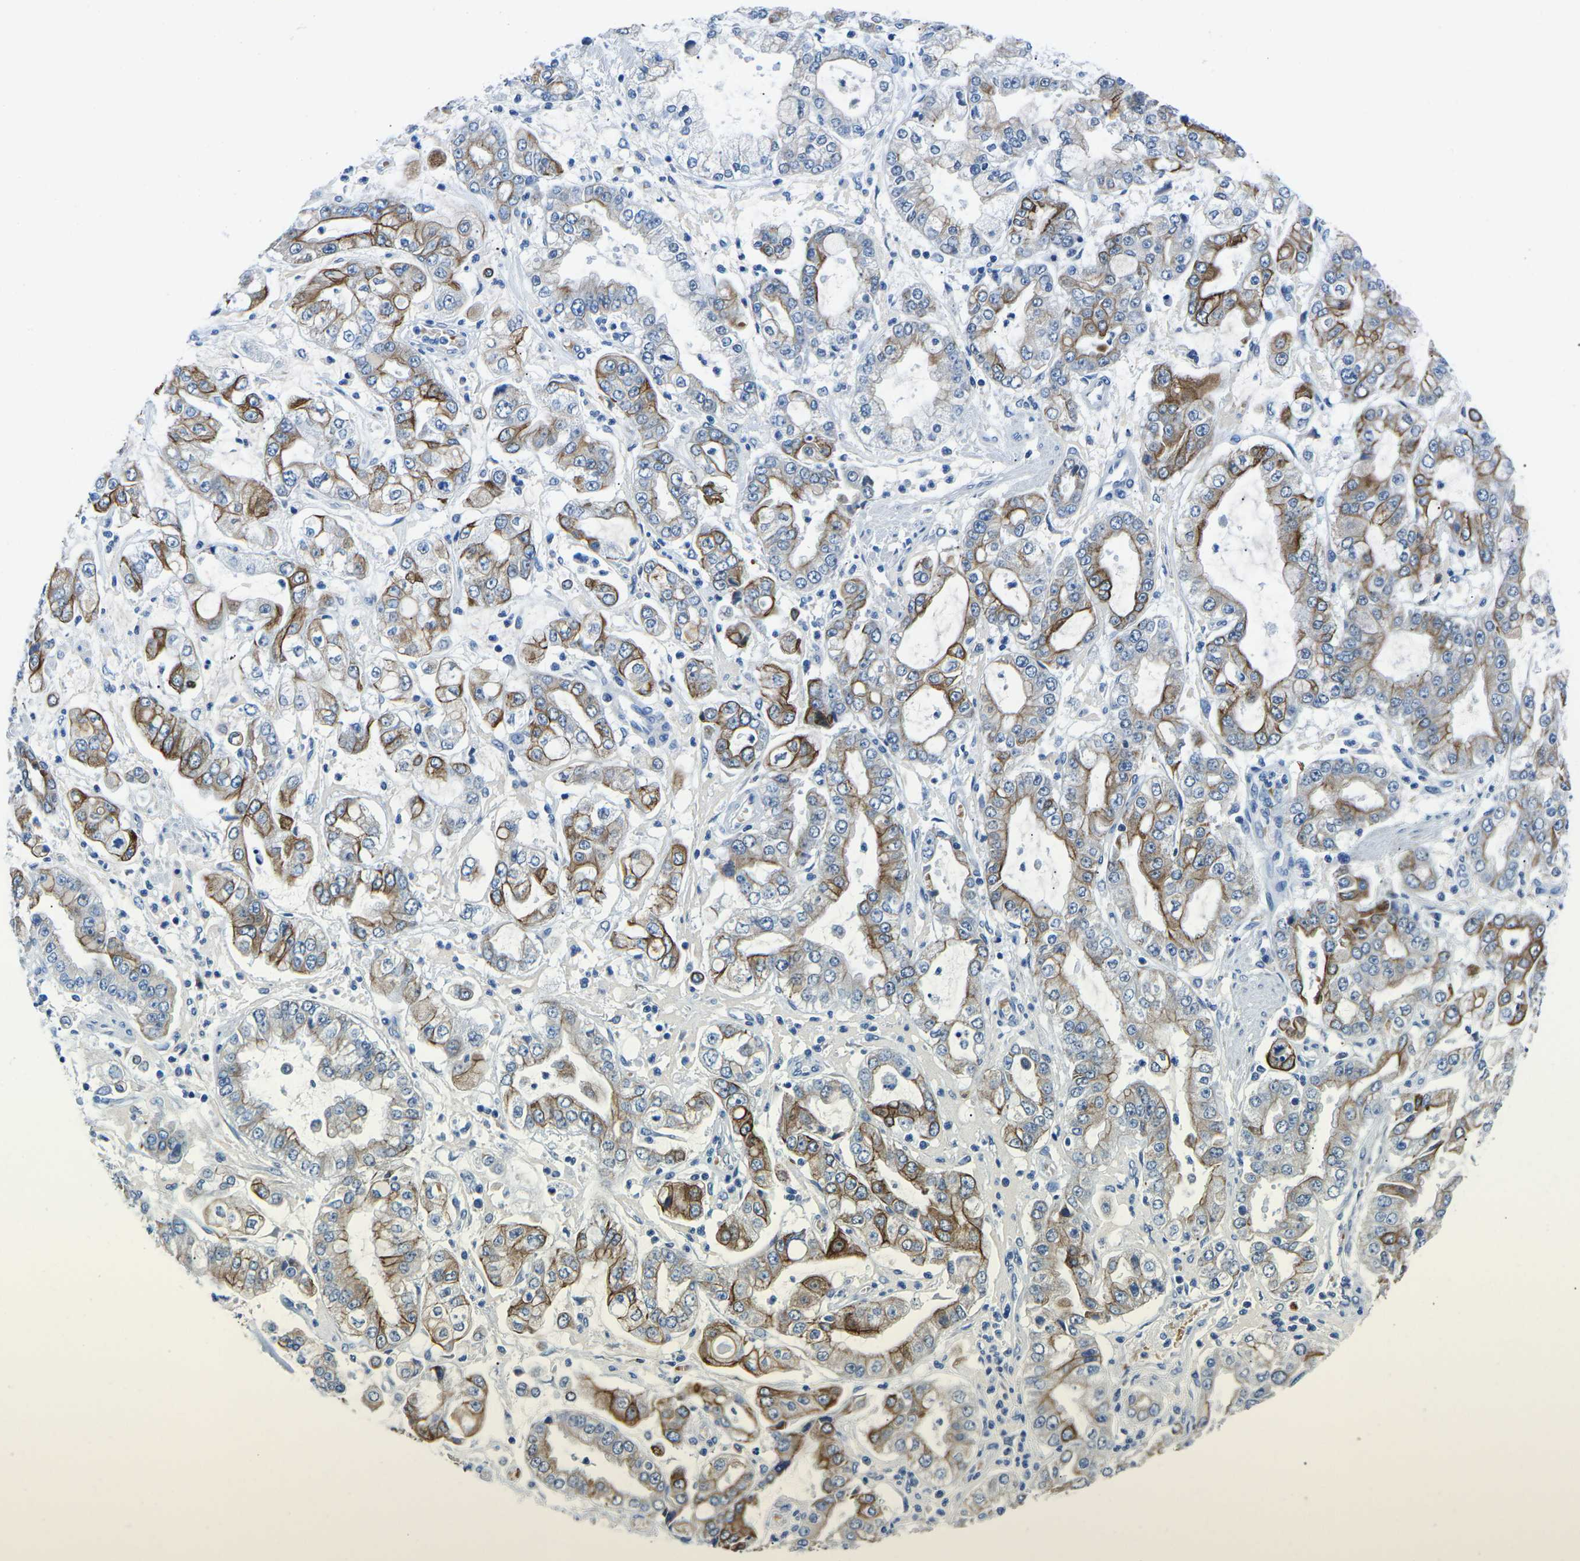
{"staining": {"intensity": "moderate", "quantity": "25%-75%", "location": "cytoplasmic/membranous"}, "tissue": "stomach cancer", "cell_type": "Tumor cells", "image_type": "cancer", "snomed": [{"axis": "morphology", "description": "Adenocarcinoma, NOS"}, {"axis": "topography", "description": "Stomach"}], "caption": "A brown stain highlights moderate cytoplasmic/membranous expression of a protein in human adenocarcinoma (stomach) tumor cells.", "gene": "TM6SF1", "patient": {"sex": "male", "age": 76}}